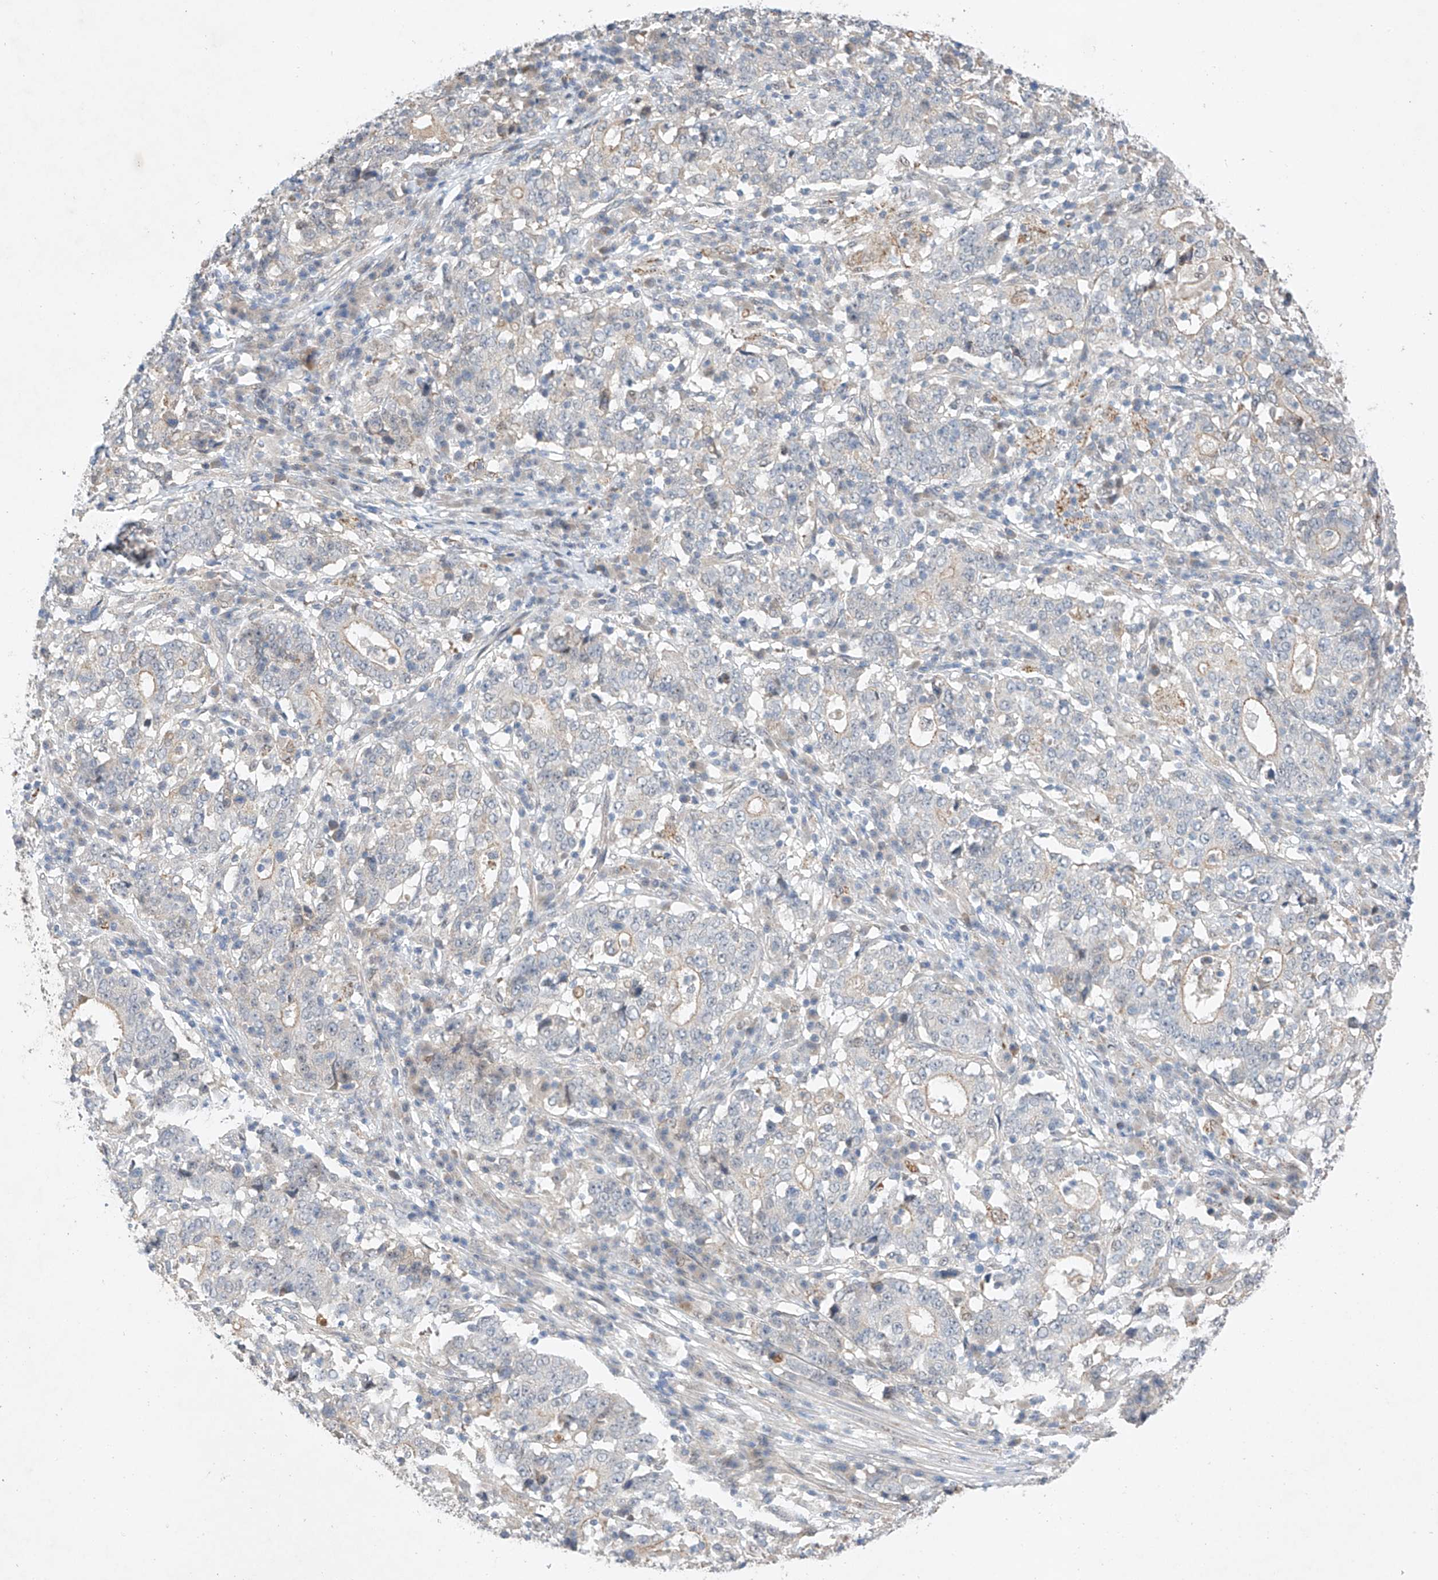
{"staining": {"intensity": "negative", "quantity": "none", "location": "none"}, "tissue": "stomach cancer", "cell_type": "Tumor cells", "image_type": "cancer", "snomed": [{"axis": "morphology", "description": "Adenocarcinoma, NOS"}, {"axis": "topography", "description": "Stomach"}], "caption": "Tumor cells are negative for protein expression in human stomach adenocarcinoma.", "gene": "IL22RA2", "patient": {"sex": "male", "age": 59}}